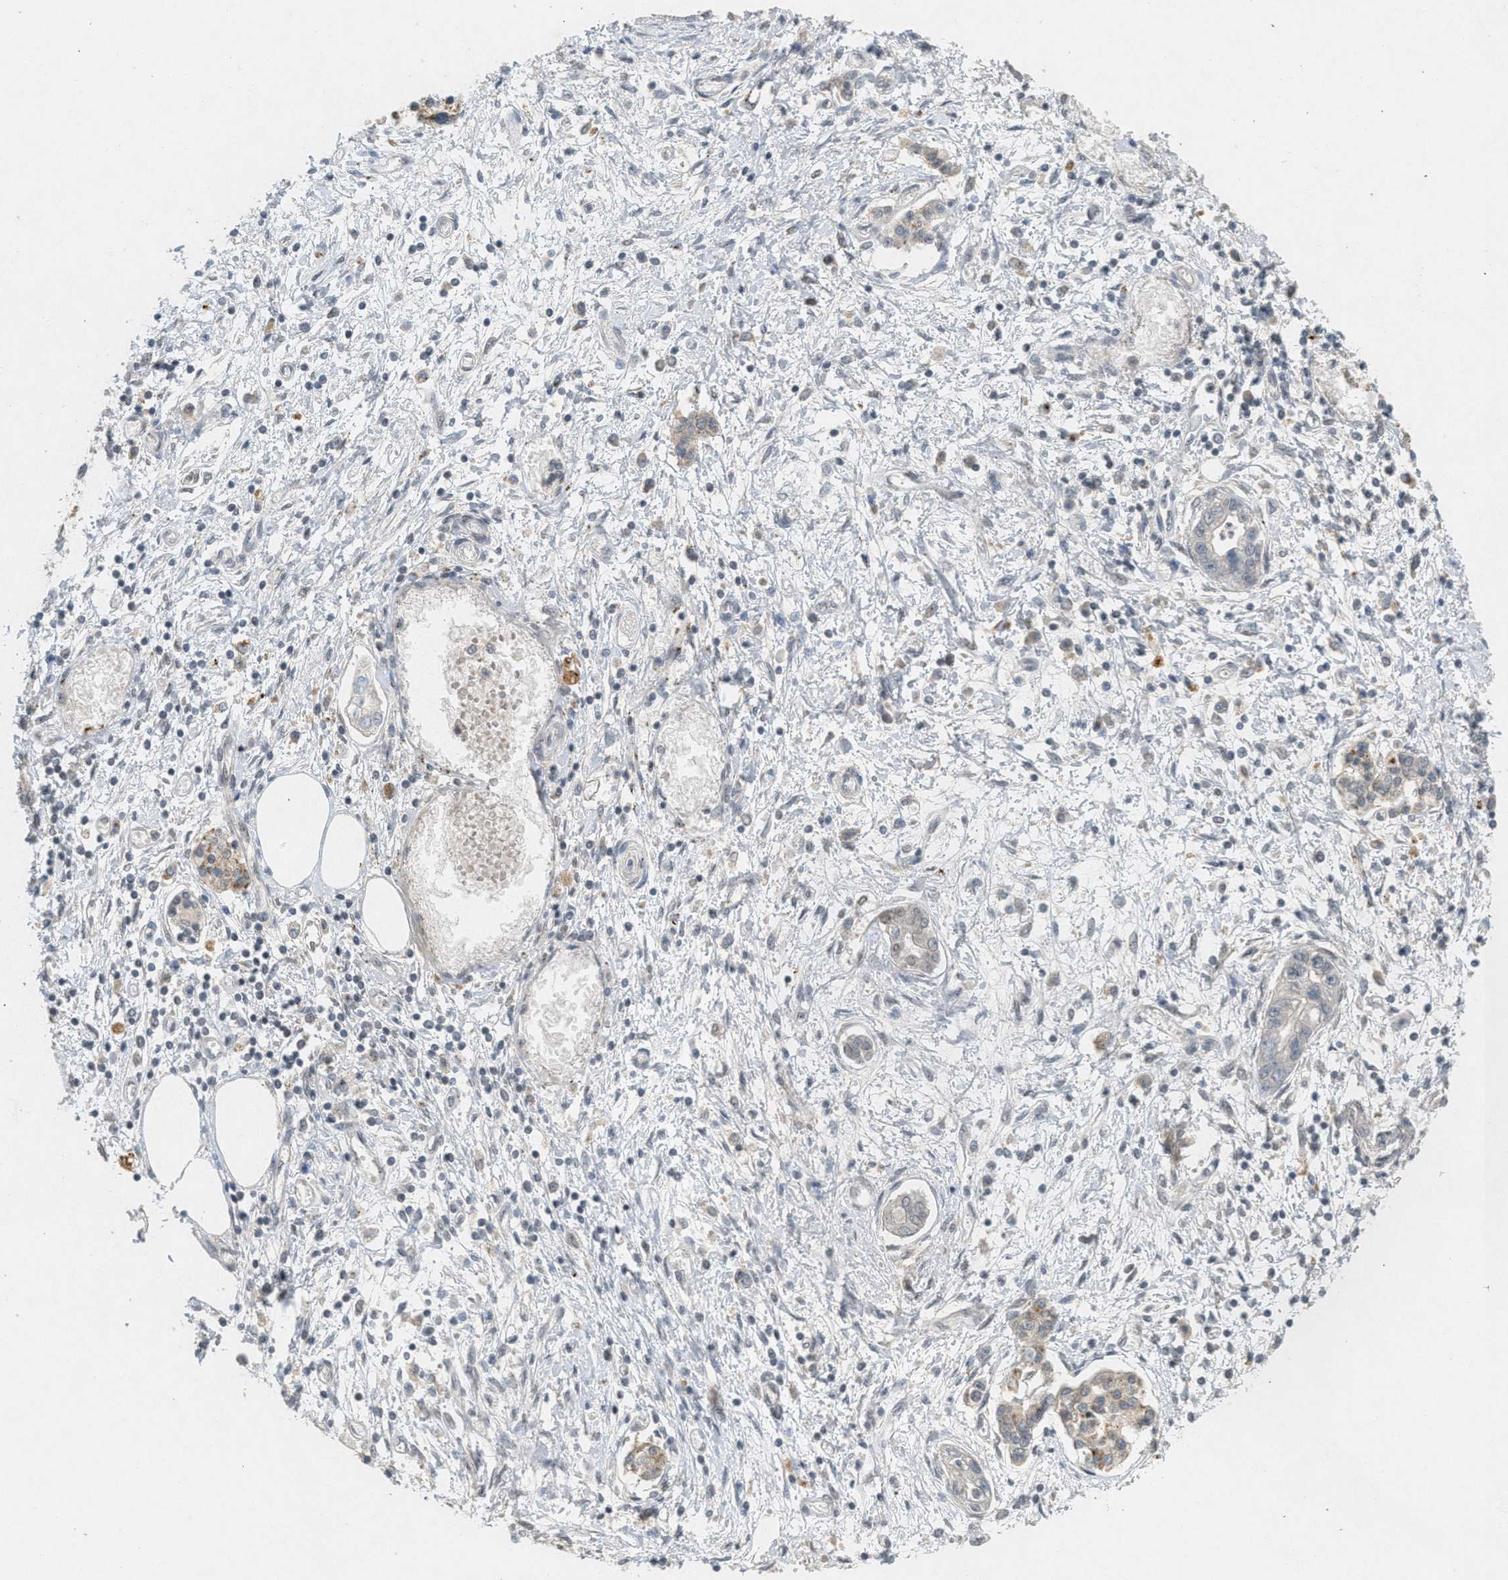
{"staining": {"intensity": "weak", "quantity": "<25%", "location": "cytoplasmic/membranous"}, "tissue": "pancreatic cancer", "cell_type": "Tumor cells", "image_type": "cancer", "snomed": [{"axis": "morphology", "description": "Adenocarcinoma, NOS"}, {"axis": "topography", "description": "Pancreas"}], "caption": "A photomicrograph of pancreatic cancer stained for a protein shows no brown staining in tumor cells.", "gene": "ABHD6", "patient": {"sex": "male", "age": 56}}